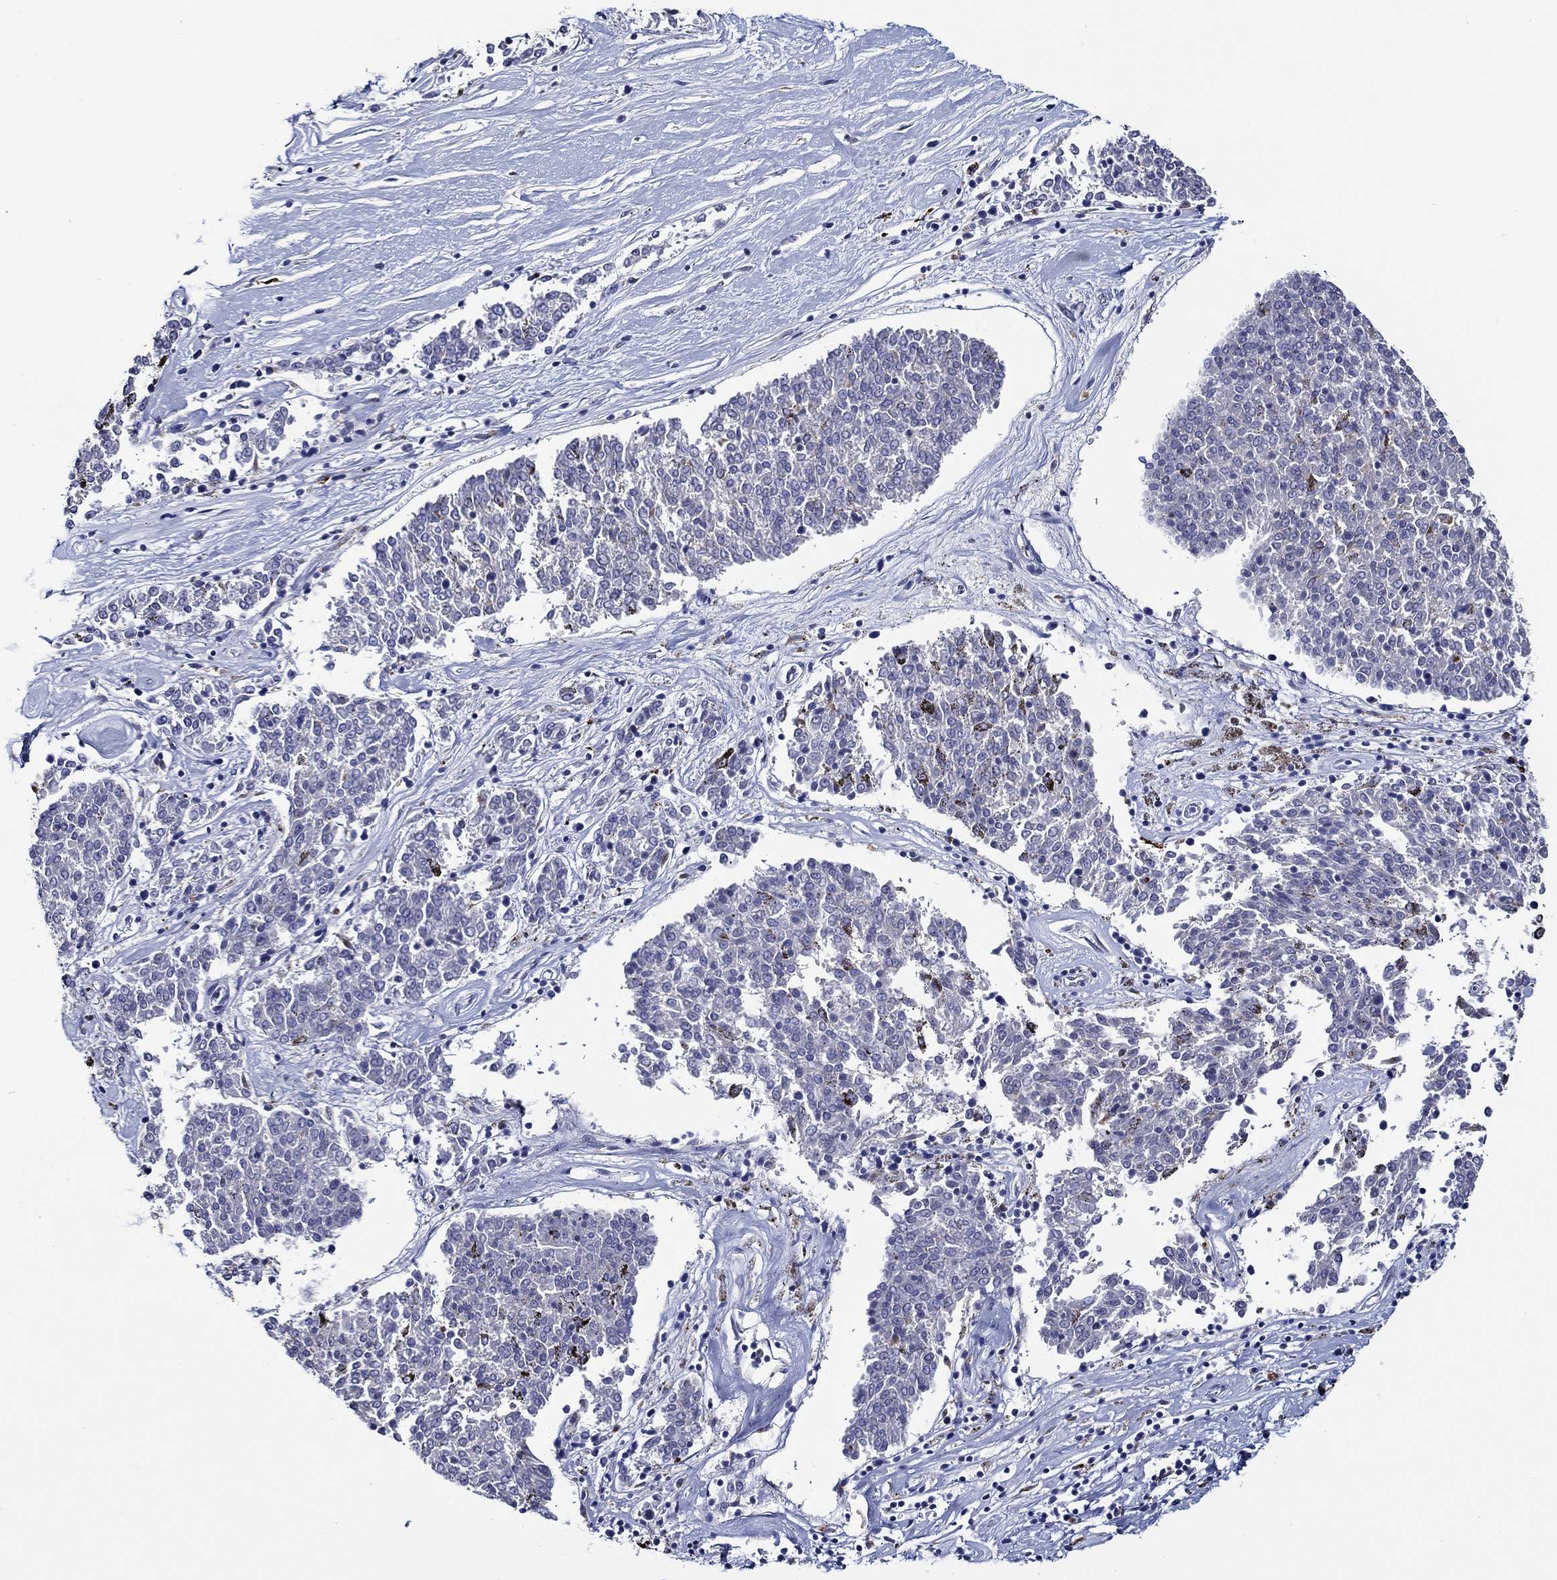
{"staining": {"intensity": "negative", "quantity": "none", "location": "none"}, "tissue": "melanoma", "cell_type": "Tumor cells", "image_type": "cancer", "snomed": [{"axis": "morphology", "description": "Malignant melanoma, NOS"}, {"axis": "topography", "description": "Skin"}], "caption": "Tumor cells show no significant protein positivity in melanoma.", "gene": "GATA2", "patient": {"sex": "female", "age": 72}}